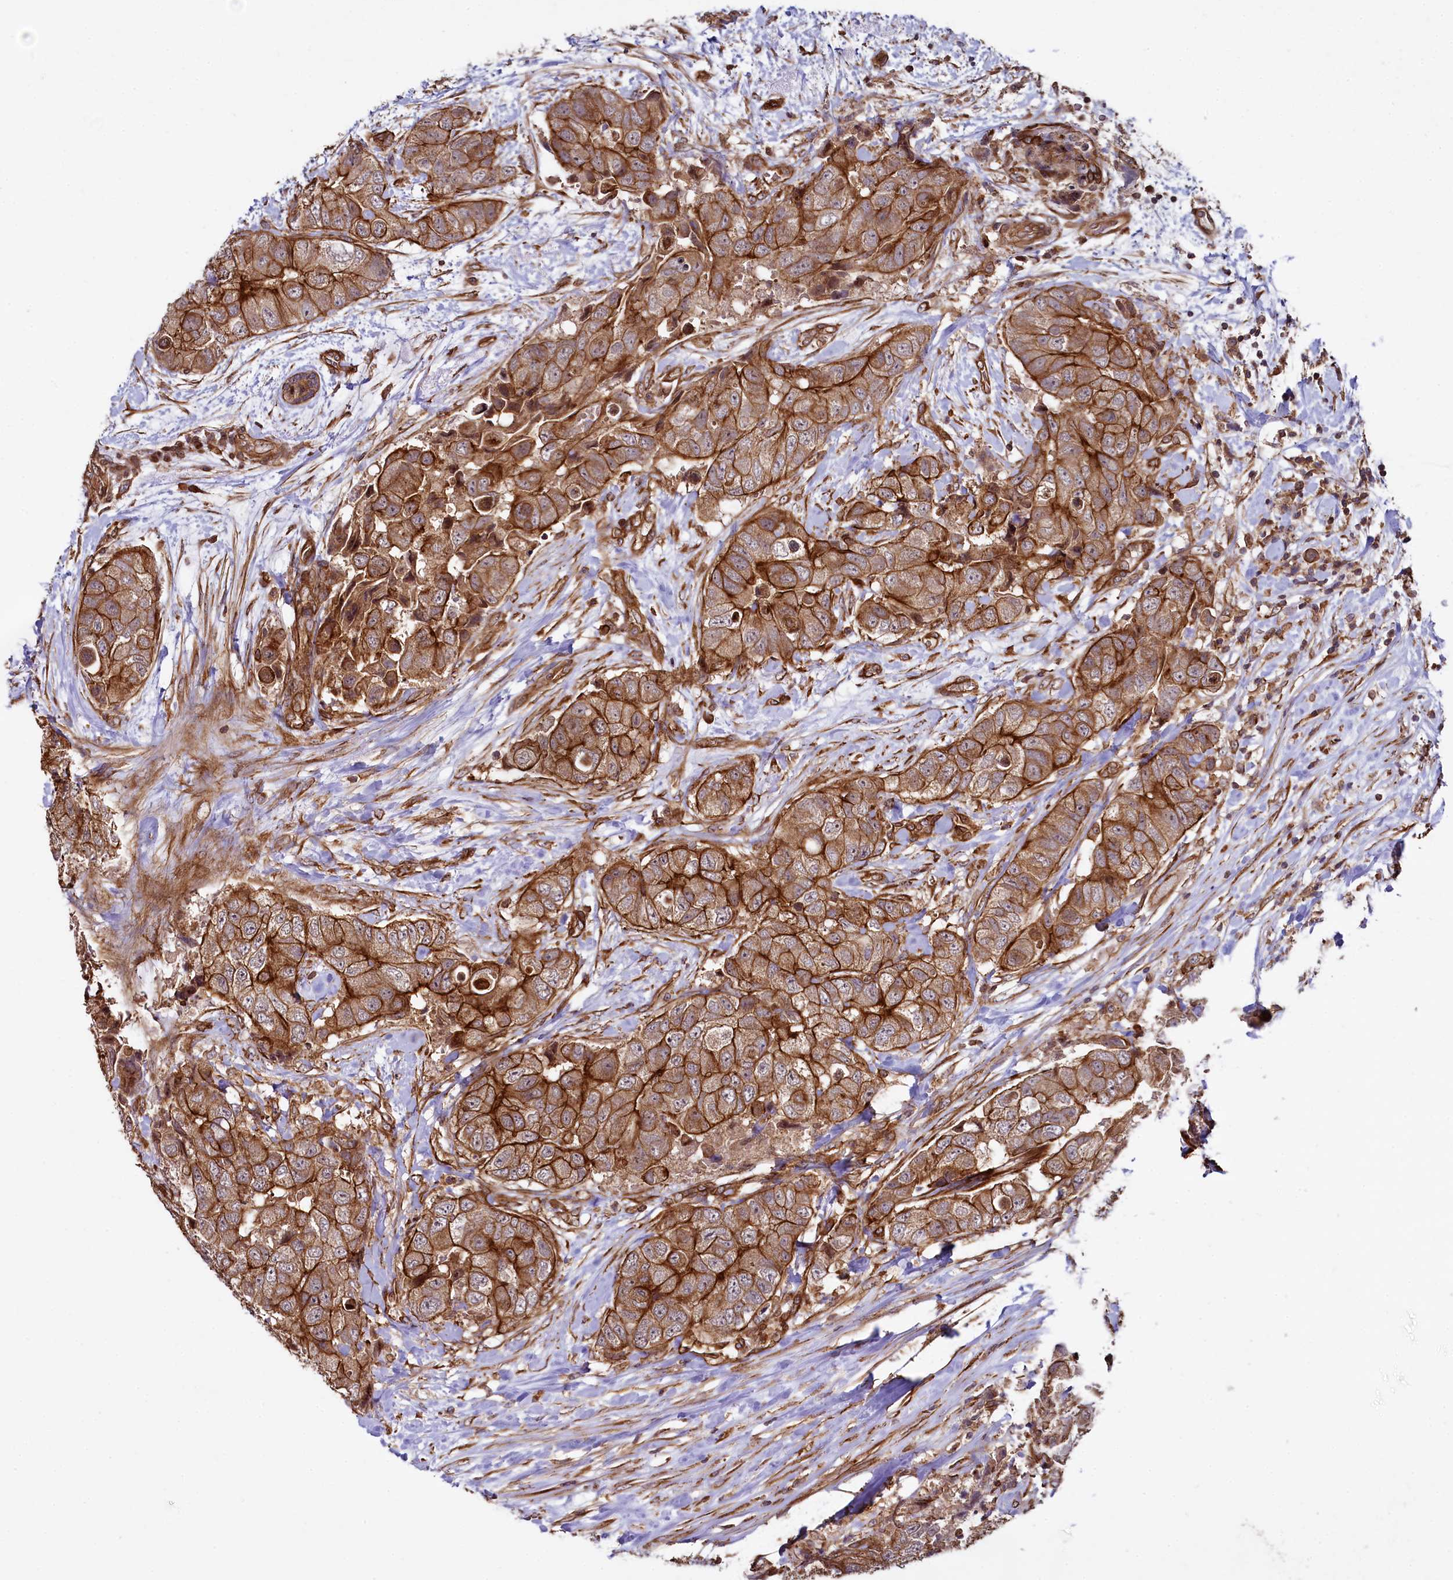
{"staining": {"intensity": "strong", "quantity": ">75%", "location": "cytoplasmic/membranous"}, "tissue": "breast cancer", "cell_type": "Tumor cells", "image_type": "cancer", "snomed": [{"axis": "morphology", "description": "Duct carcinoma"}, {"axis": "topography", "description": "Breast"}], "caption": "Strong cytoplasmic/membranous protein positivity is present in approximately >75% of tumor cells in invasive ductal carcinoma (breast). The protein of interest is stained brown, and the nuclei are stained in blue (DAB (3,3'-diaminobenzidine) IHC with brightfield microscopy, high magnification).", "gene": "SVIP", "patient": {"sex": "female", "age": 62}}